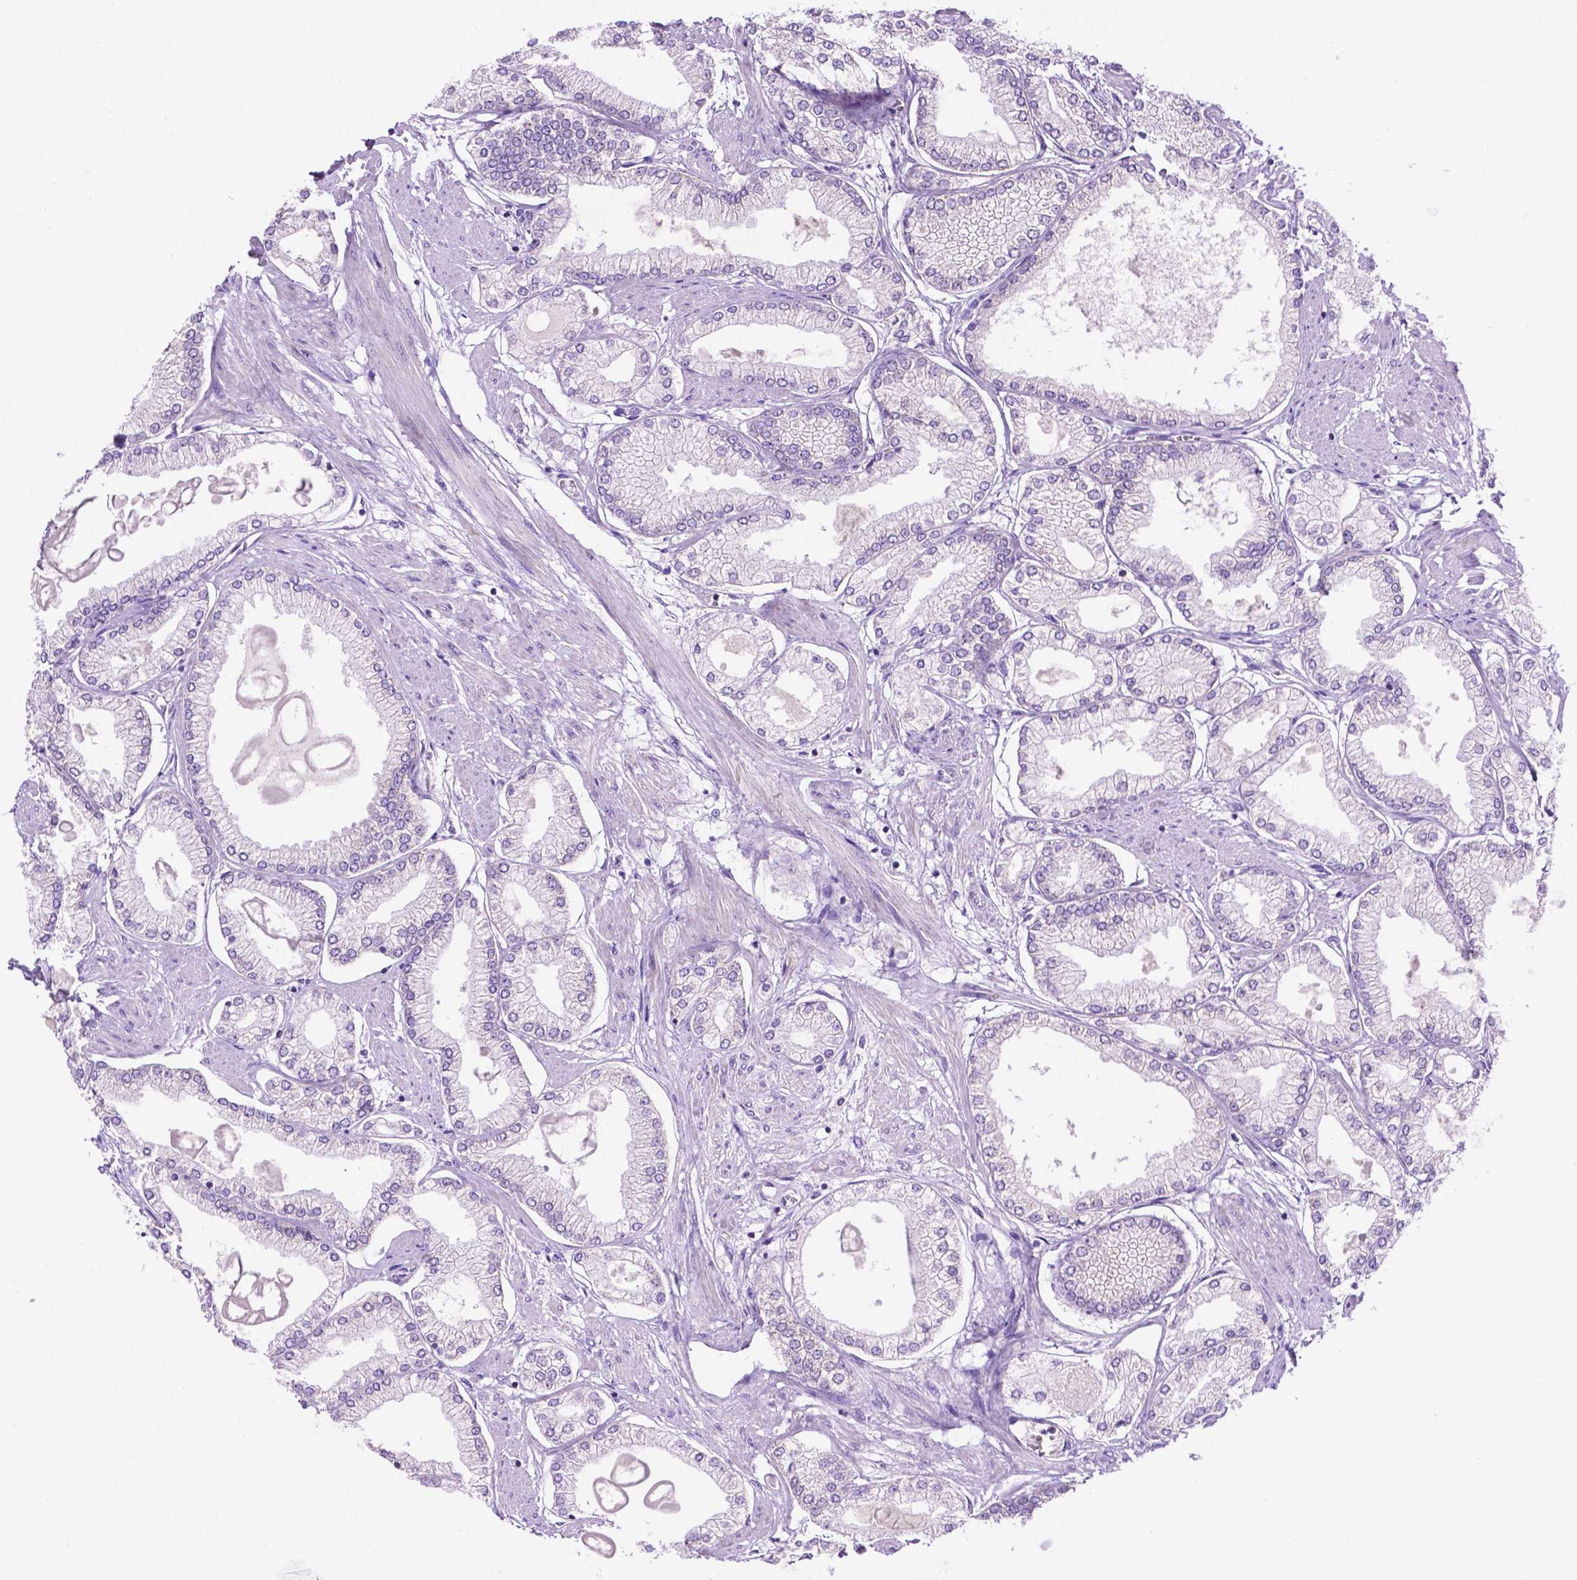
{"staining": {"intensity": "negative", "quantity": "none", "location": "none"}, "tissue": "prostate cancer", "cell_type": "Tumor cells", "image_type": "cancer", "snomed": [{"axis": "morphology", "description": "Adenocarcinoma, High grade"}, {"axis": "topography", "description": "Prostate"}], "caption": "An immunohistochemistry (IHC) photomicrograph of prostate cancer is shown. There is no staining in tumor cells of prostate cancer.", "gene": "PHYHIP", "patient": {"sex": "male", "age": 68}}